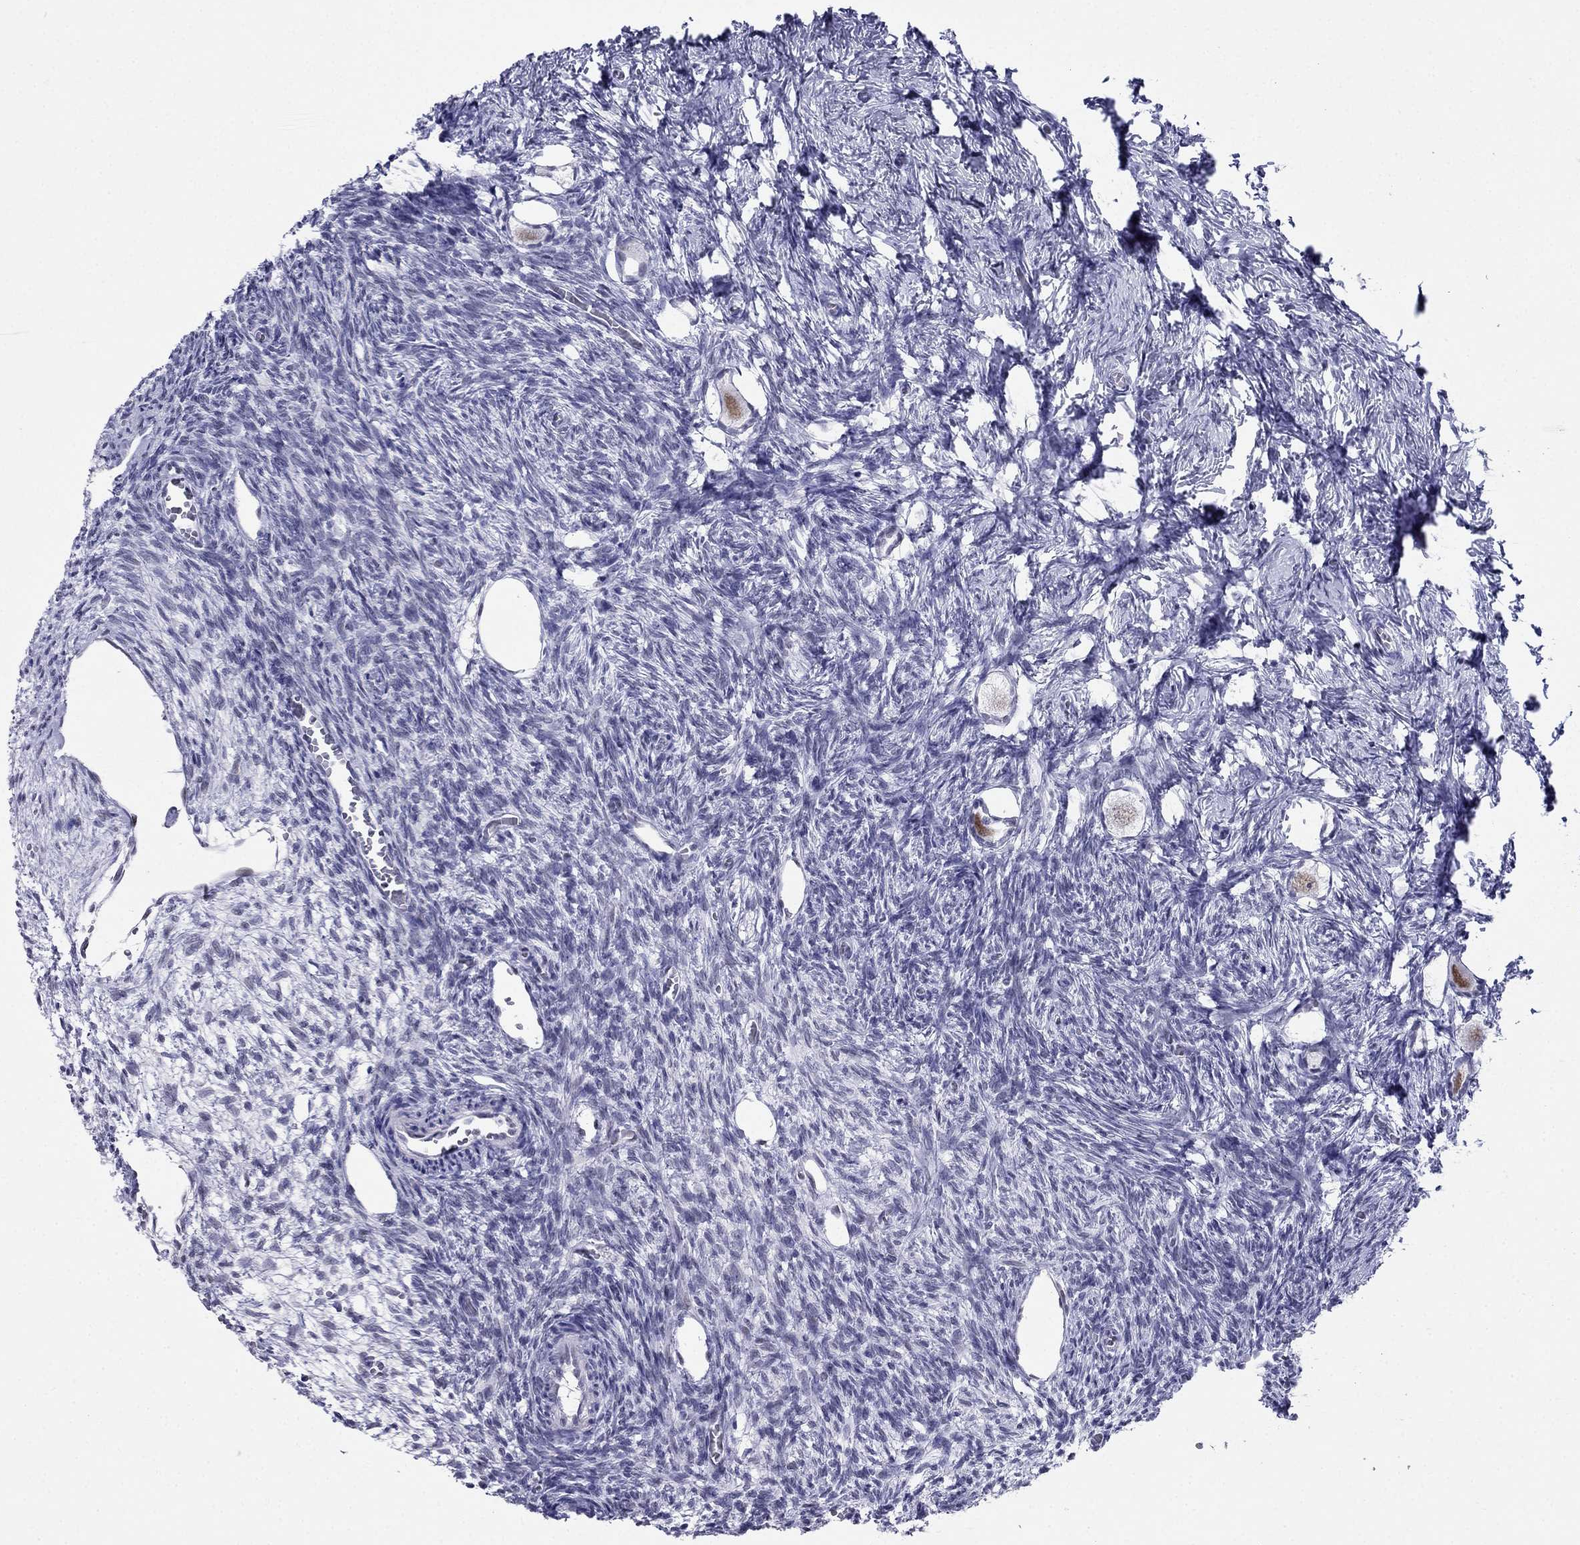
{"staining": {"intensity": "moderate", "quantity": "<25%", "location": "nuclear"}, "tissue": "ovary", "cell_type": "Follicle cells", "image_type": "normal", "snomed": [{"axis": "morphology", "description": "Normal tissue, NOS"}, {"axis": "topography", "description": "Ovary"}], "caption": "A high-resolution photomicrograph shows IHC staining of normal ovary, which reveals moderate nuclear positivity in about <25% of follicle cells.", "gene": "PPM1G", "patient": {"sex": "female", "age": 27}}